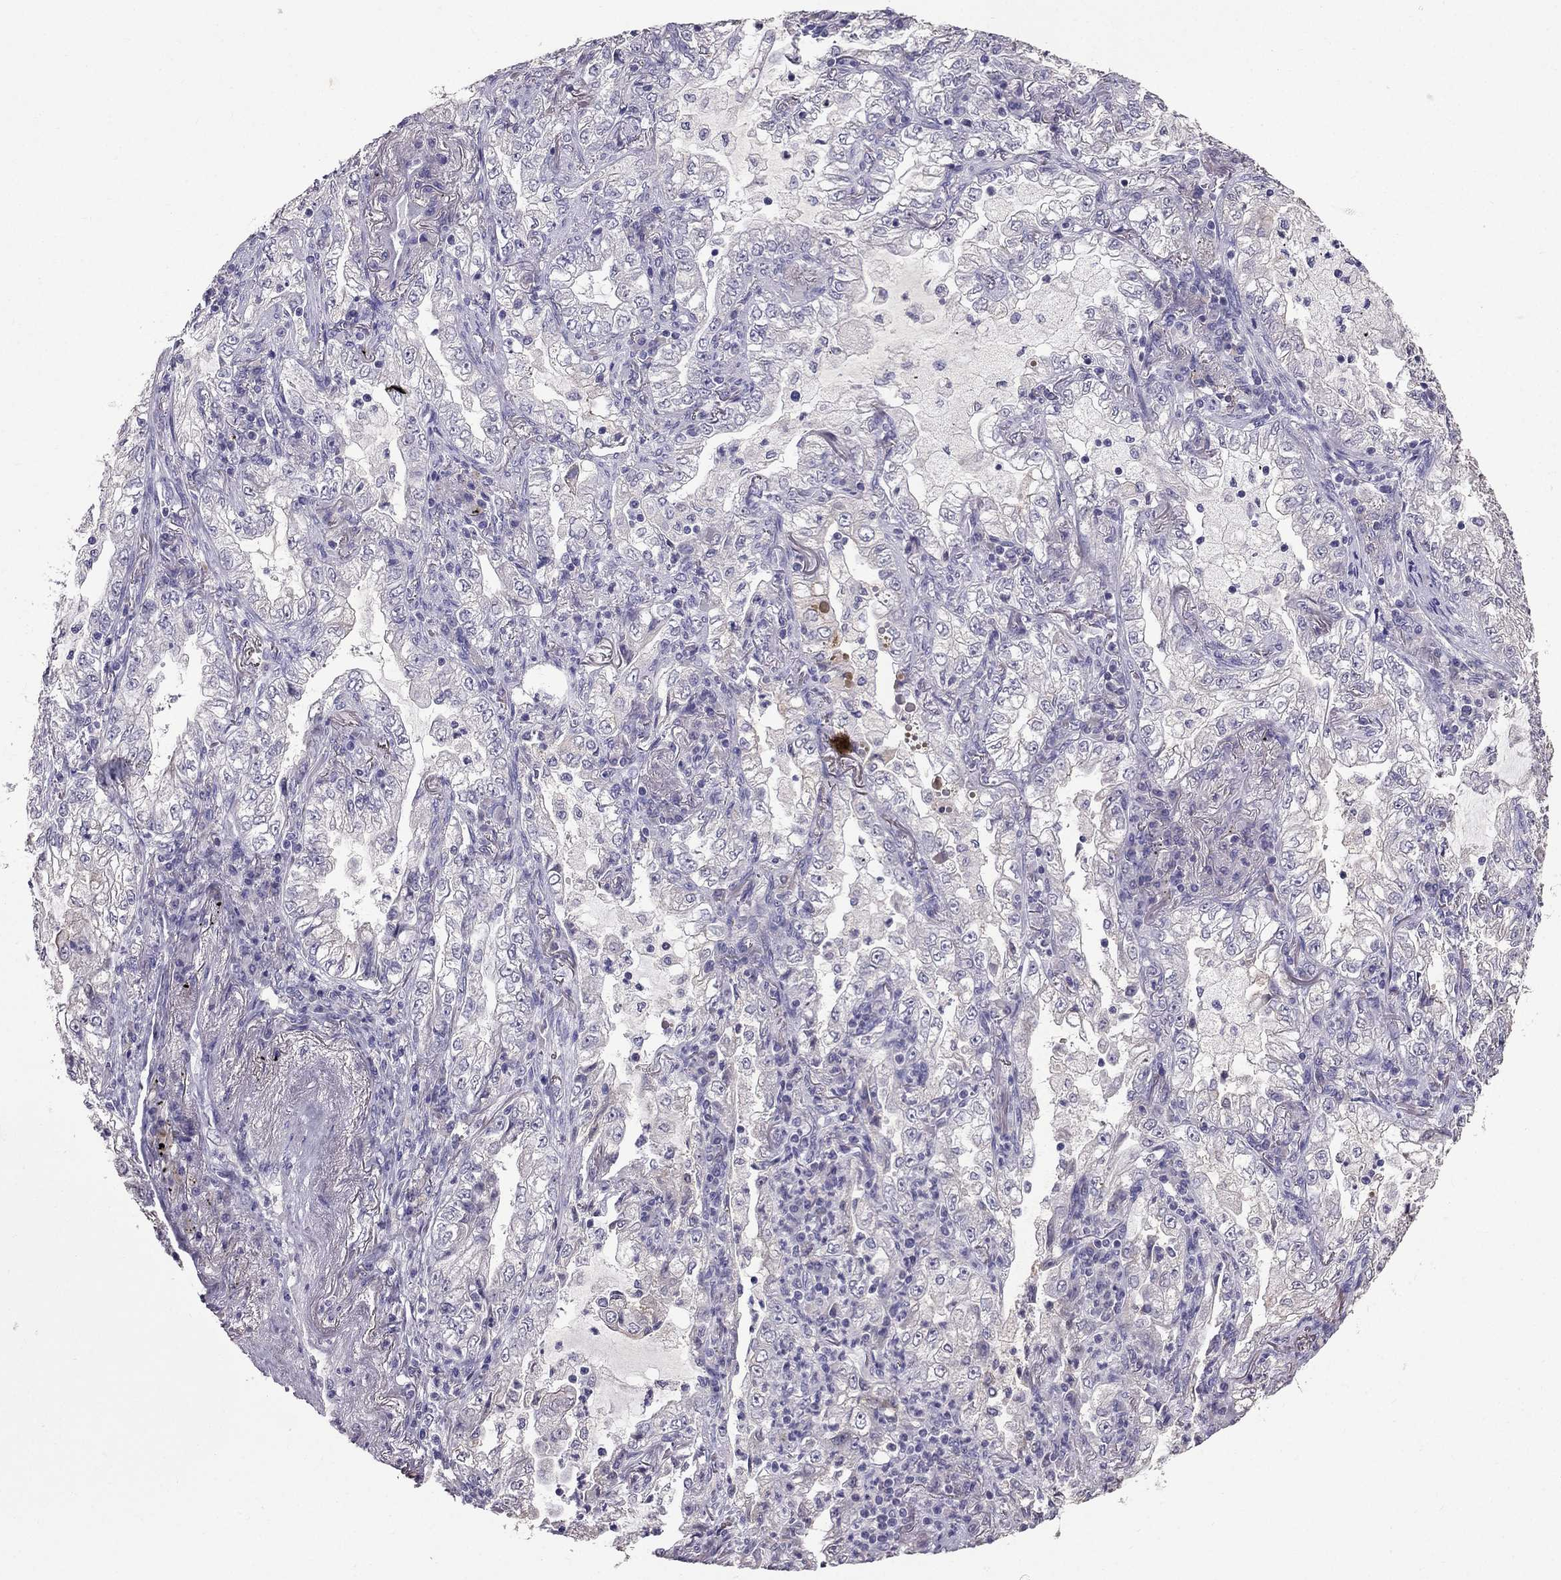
{"staining": {"intensity": "negative", "quantity": "none", "location": "none"}, "tissue": "lung cancer", "cell_type": "Tumor cells", "image_type": "cancer", "snomed": [{"axis": "morphology", "description": "Adenocarcinoma, NOS"}, {"axis": "topography", "description": "Lung"}], "caption": "This is a histopathology image of IHC staining of lung cancer (adenocarcinoma), which shows no positivity in tumor cells.", "gene": "SCG5", "patient": {"sex": "female", "age": 73}}